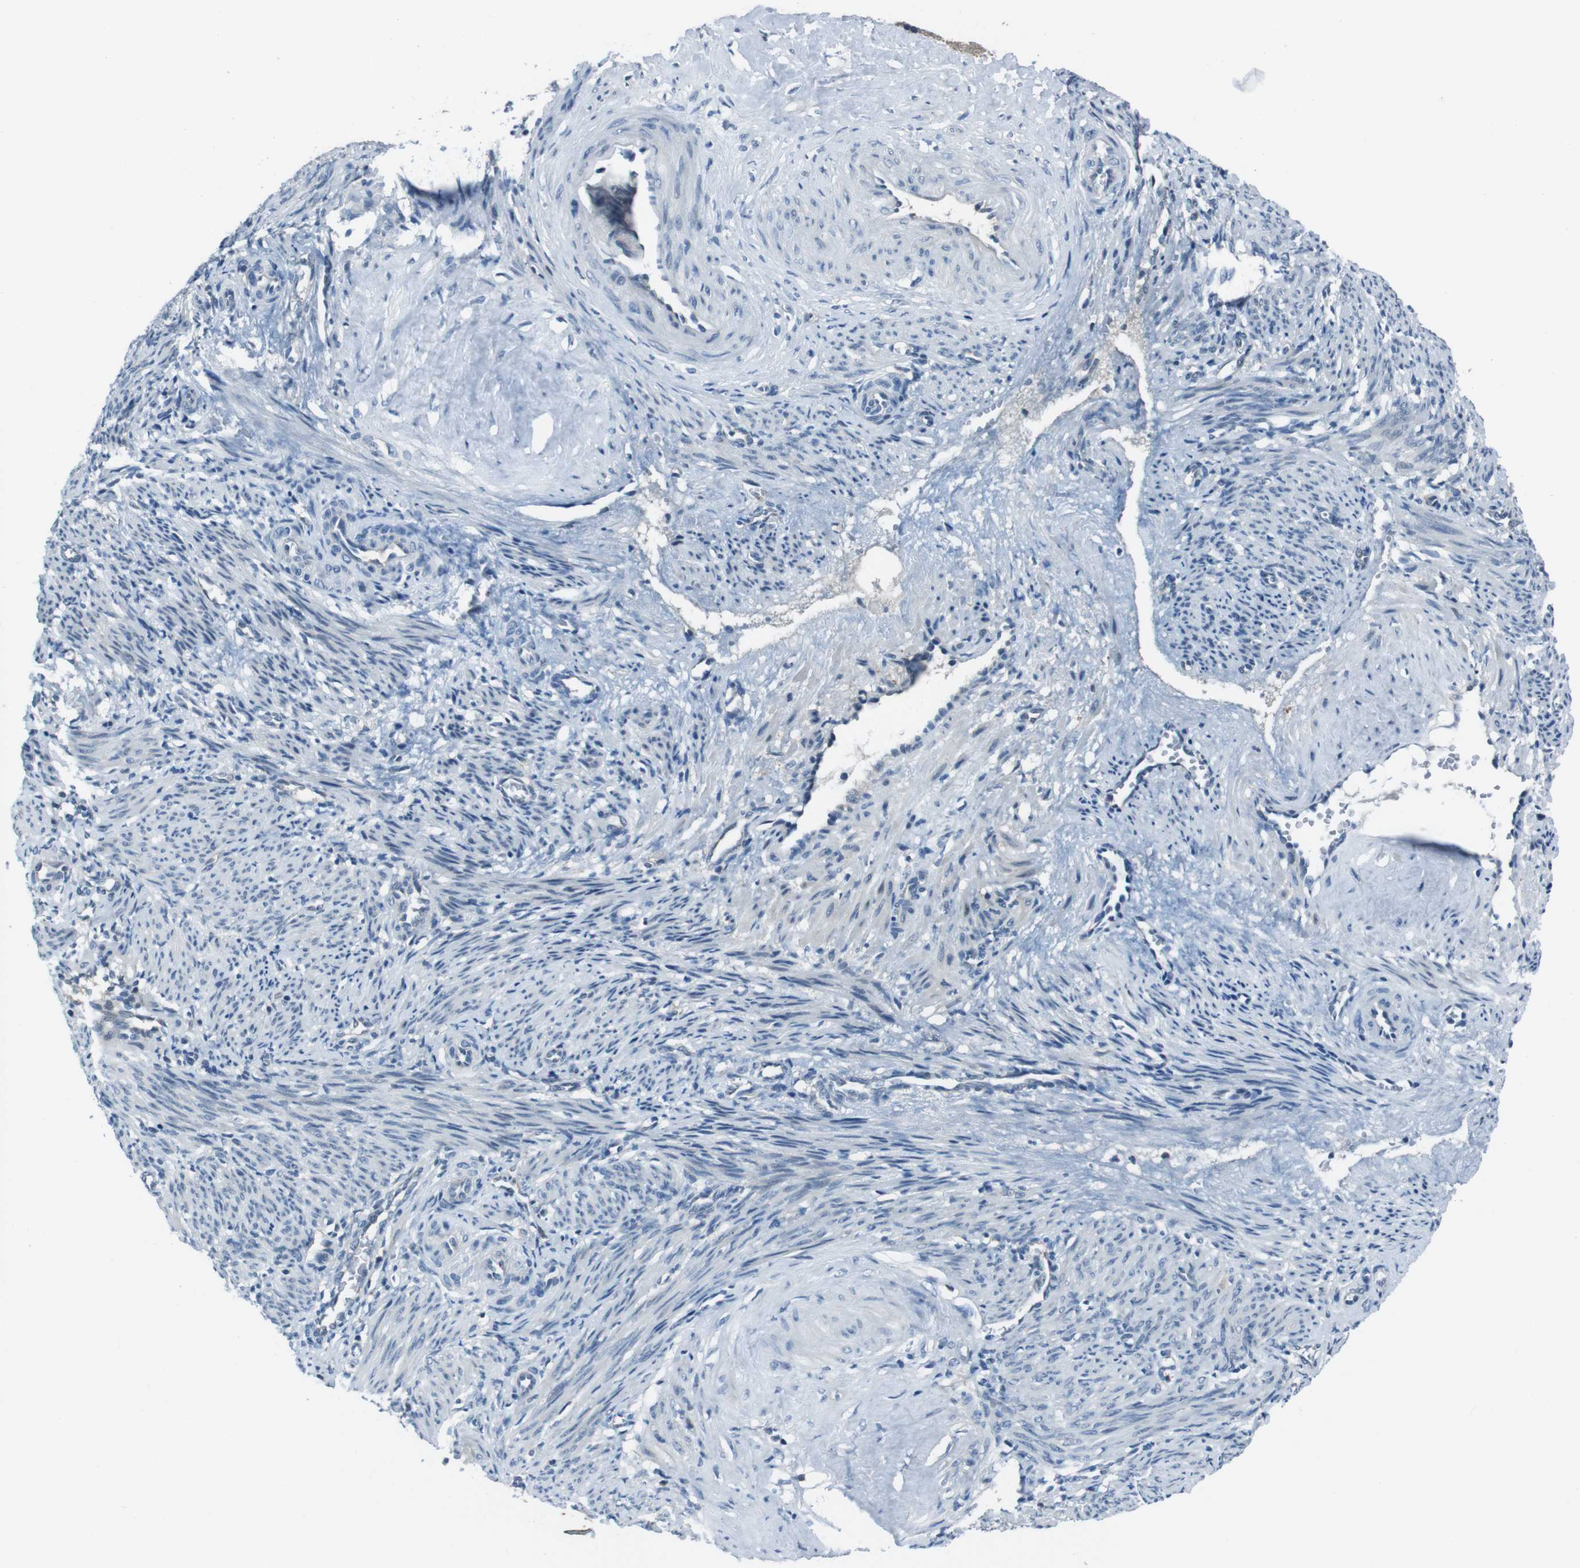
{"staining": {"intensity": "negative", "quantity": "none", "location": "none"}, "tissue": "smooth muscle", "cell_type": "Smooth muscle cells", "image_type": "normal", "snomed": [{"axis": "morphology", "description": "Normal tissue, NOS"}, {"axis": "topography", "description": "Endometrium"}], "caption": "The immunohistochemistry (IHC) photomicrograph has no significant positivity in smooth muscle cells of smooth muscle.", "gene": "LRP5", "patient": {"sex": "female", "age": 33}}